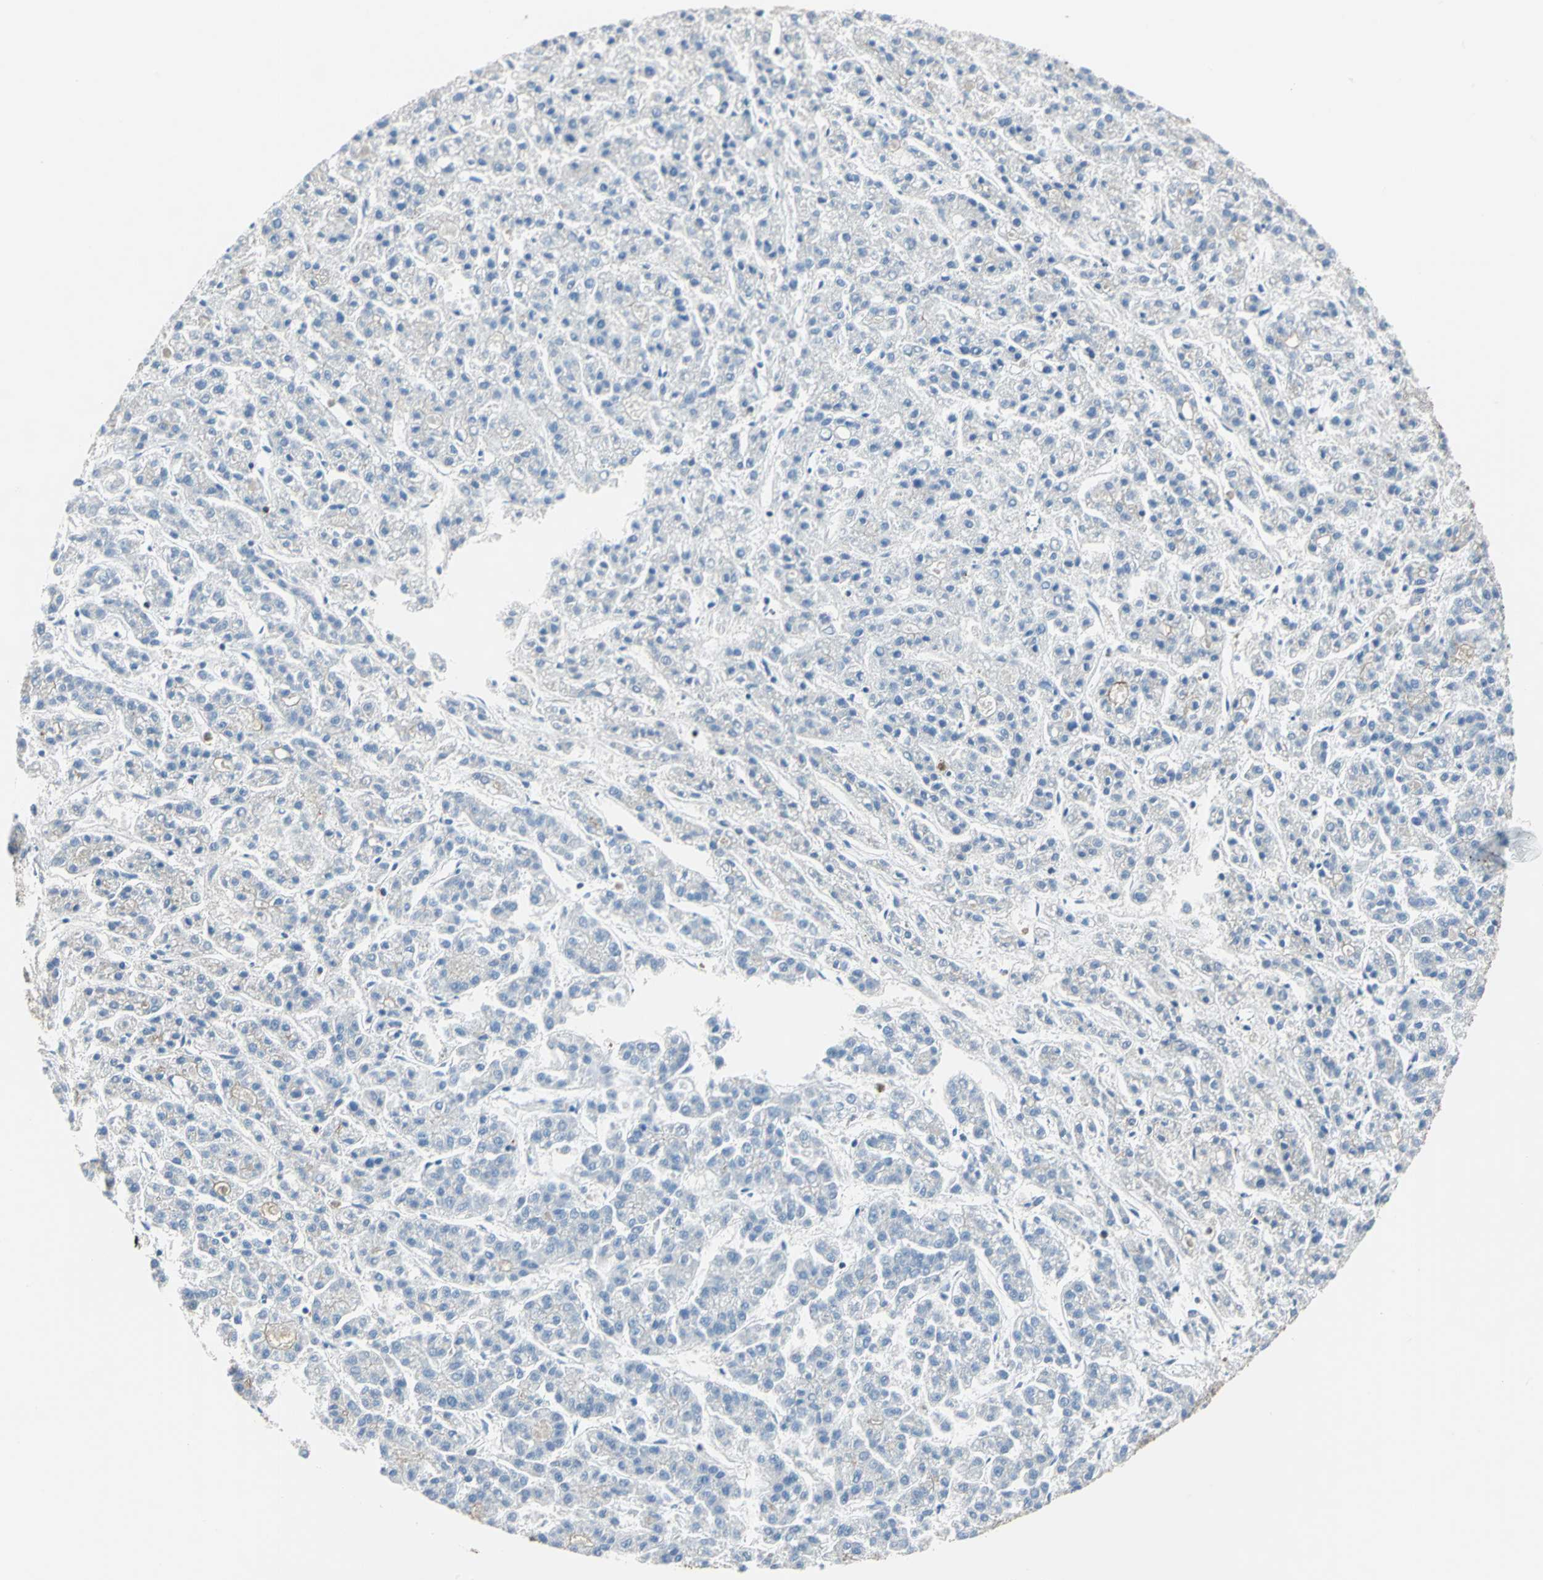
{"staining": {"intensity": "negative", "quantity": "none", "location": "none"}, "tissue": "liver cancer", "cell_type": "Tumor cells", "image_type": "cancer", "snomed": [{"axis": "morphology", "description": "Carcinoma, Hepatocellular, NOS"}, {"axis": "topography", "description": "Liver"}], "caption": "An IHC histopathology image of liver hepatocellular carcinoma is shown. There is no staining in tumor cells of liver hepatocellular carcinoma.", "gene": "SEPTIN6", "patient": {"sex": "male", "age": 70}}